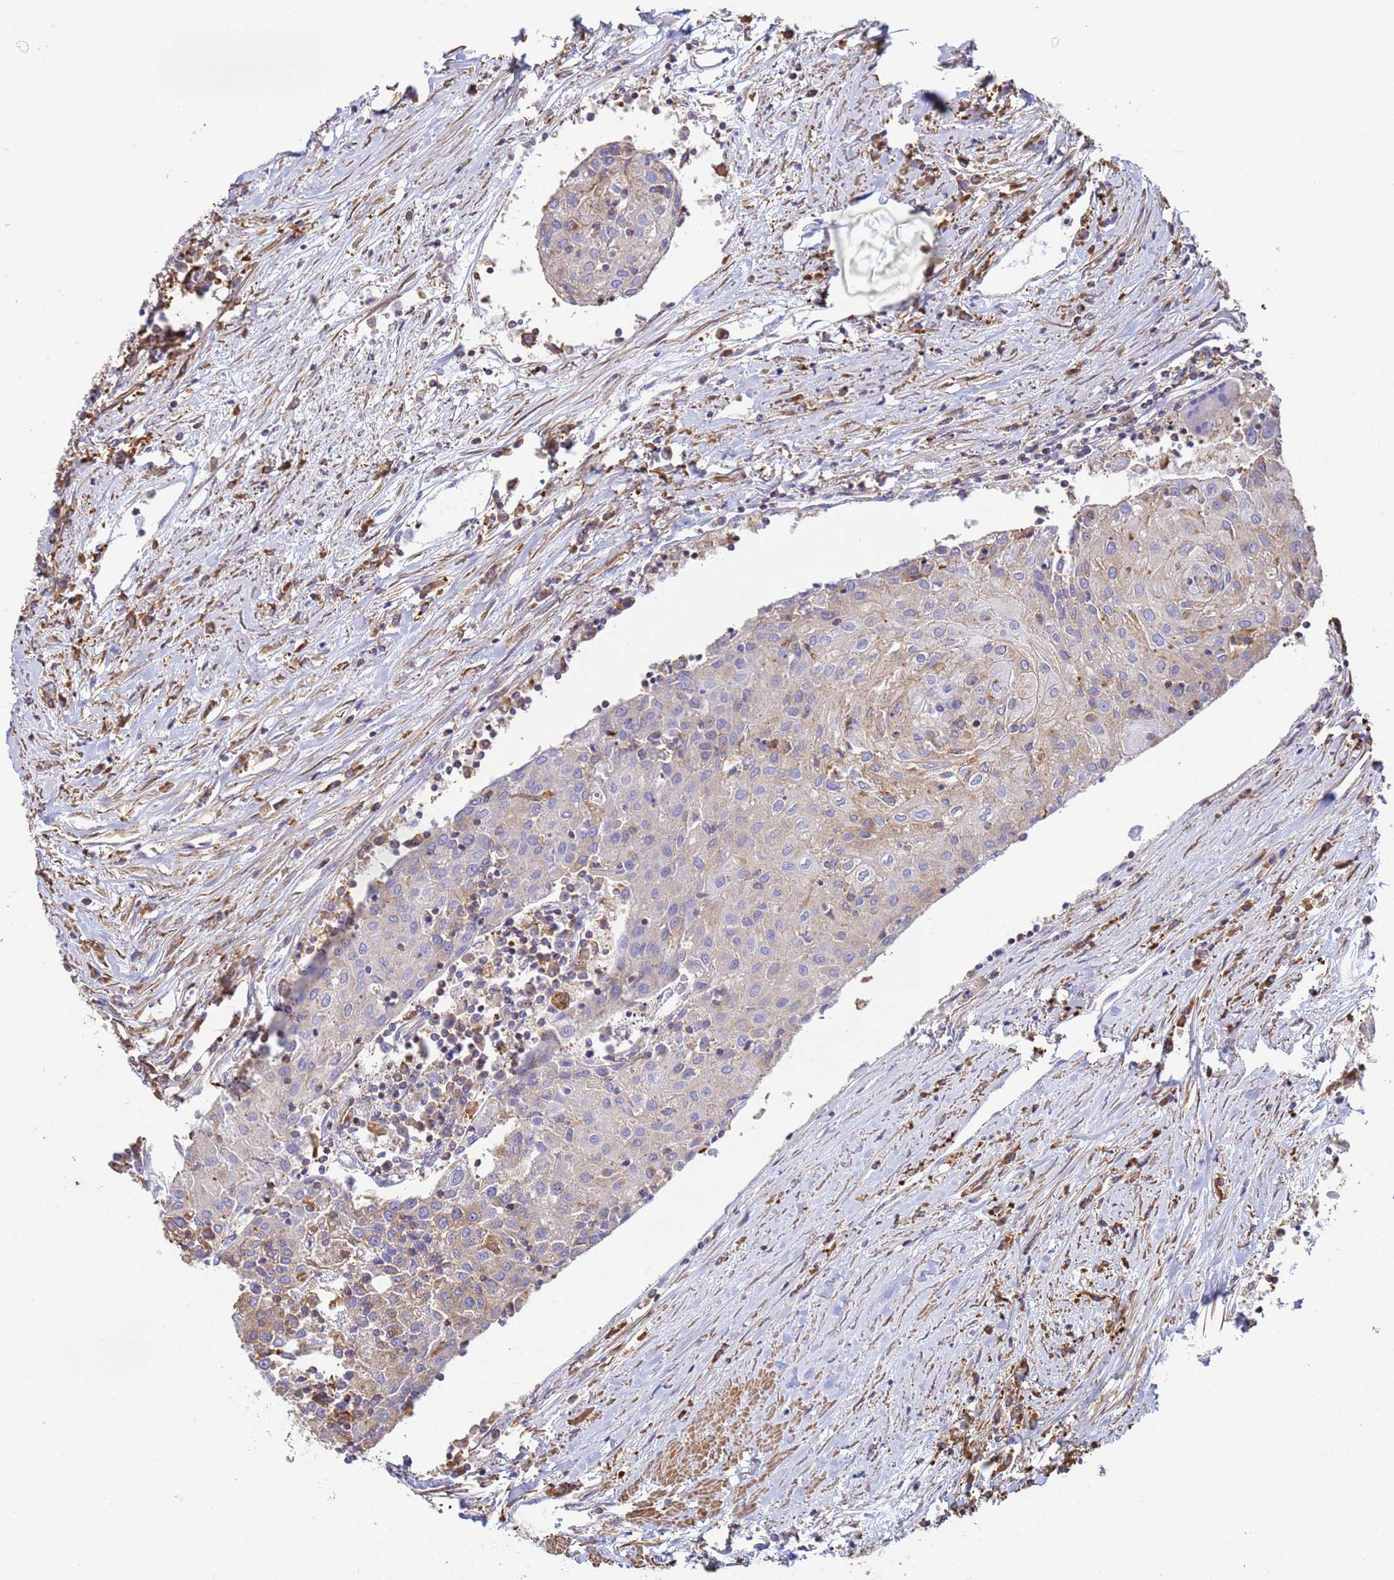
{"staining": {"intensity": "weak", "quantity": "<25%", "location": "cytoplasmic/membranous"}, "tissue": "urothelial cancer", "cell_type": "Tumor cells", "image_type": "cancer", "snomed": [{"axis": "morphology", "description": "Urothelial carcinoma, High grade"}, {"axis": "topography", "description": "Urinary bladder"}], "caption": "IHC micrograph of neoplastic tissue: human urothelial carcinoma (high-grade) stained with DAB (3,3'-diaminobenzidine) reveals no significant protein staining in tumor cells.", "gene": "ZNG1B", "patient": {"sex": "female", "age": 85}}